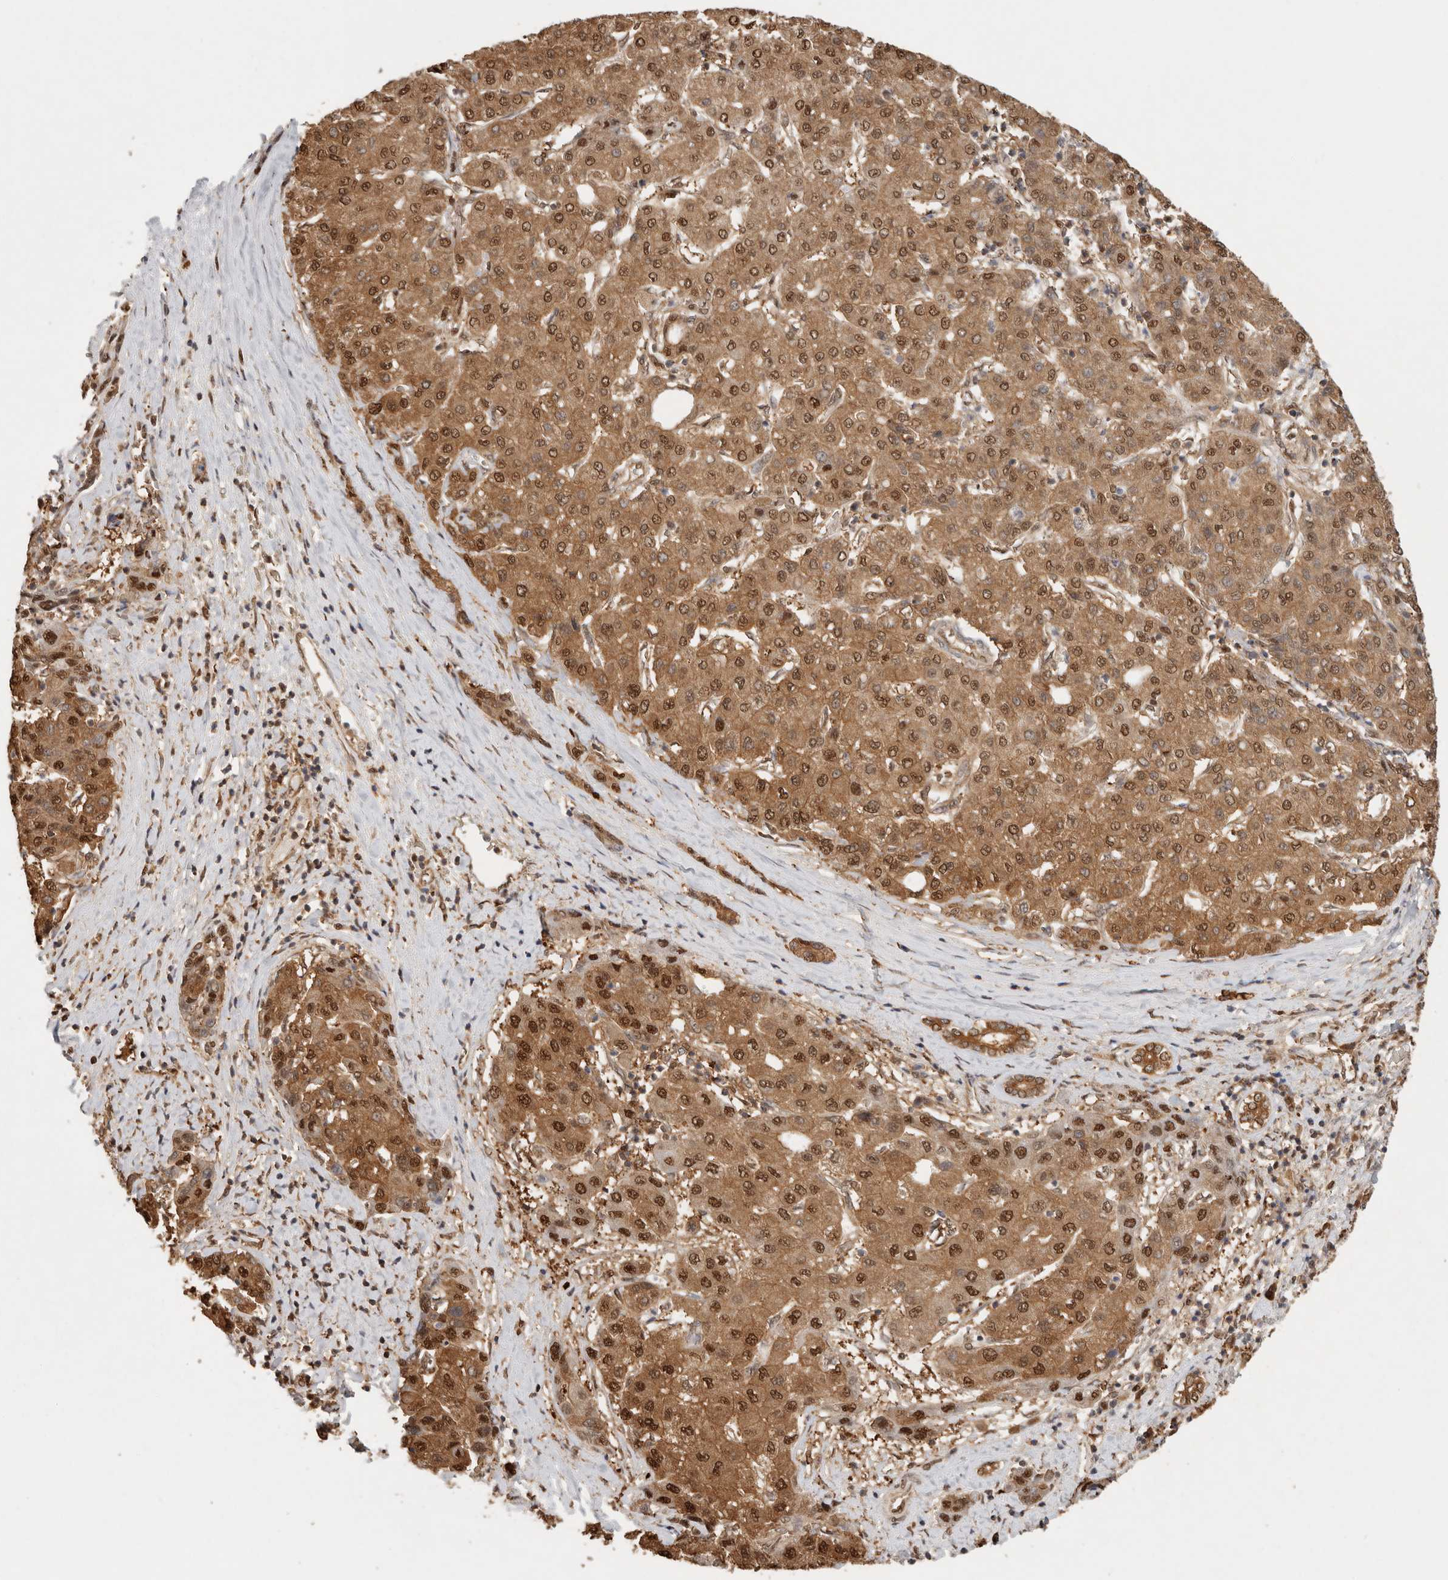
{"staining": {"intensity": "strong", "quantity": ">75%", "location": "cytoplasmic/membranous,nuclear"}, "tissue": "liver cancer", "cell_type": "Tumor cells", "image_type": "cancer", "snomed": [{"axis": "morphology", "description": "Carcinoma, Hepatocellular, NOS"}, {"axis": "topography", "description": "Liver"}], "caption": "Strong cytoplasmic/membranous and nuclear protein positivity is identified in about >75% of tumor cells in liver cancer.", "gene": "PSMA5", "patient": {"sex": "male", "age": 65}}